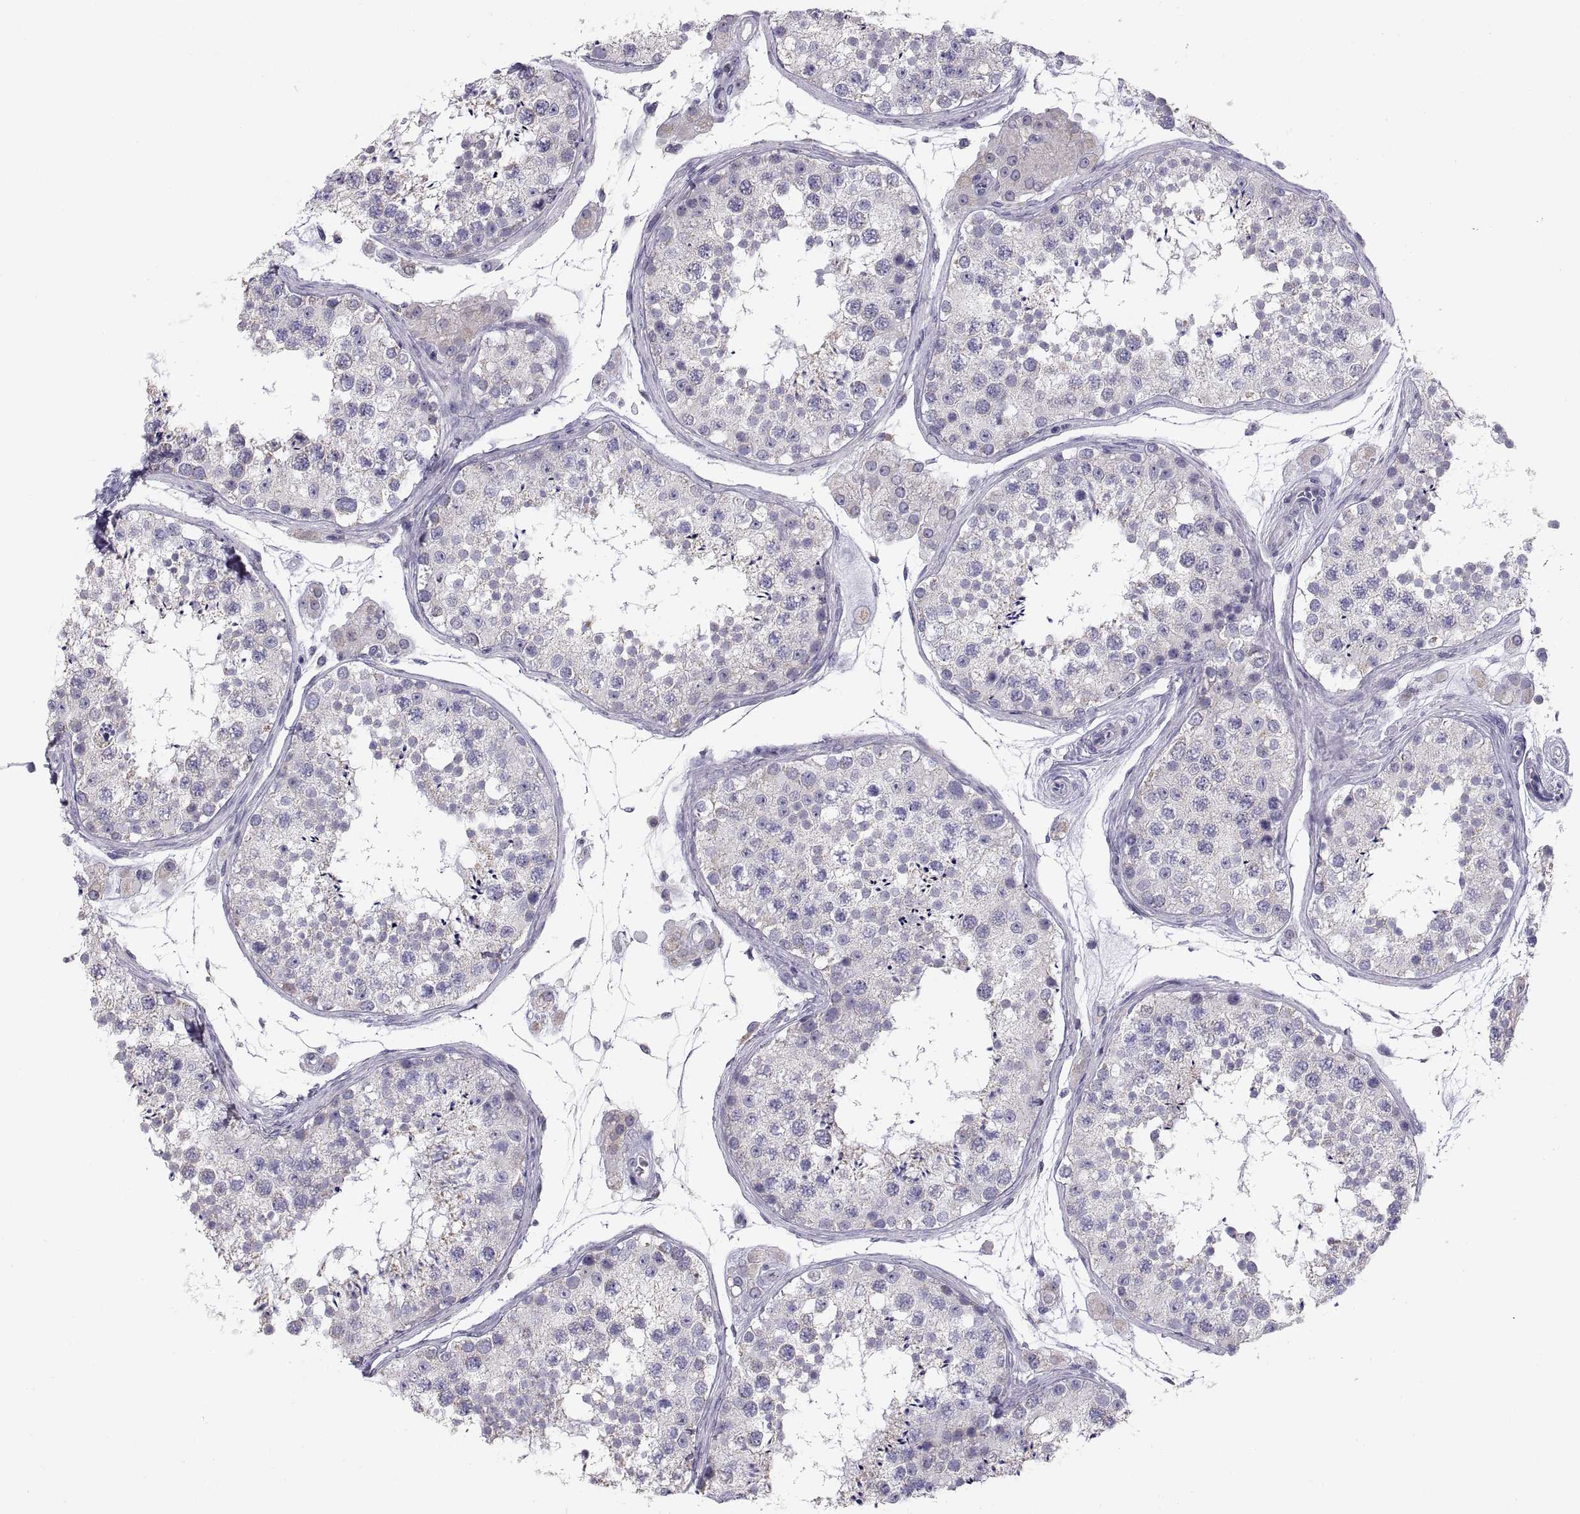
{"staining": {"intensity": "negative", "quantity": "none", "location": "none"}, "tissue": "testis", "cell_type": "Cells in seminiferous ducts", "image_type": "normal", "snomed": [{"axis": "morphology", "description": "Normal tissue, NOS"}, {"axis": "topography", "description": "Testis"}], "caption": "Immunohistochemistry photomicrograph of unremarkable testis stained for a protein (brown), which shows no staining in cells in seminiferous ducts. (Immunohistochemistry (ihc), brightfield microscopy, high magnification).", "gene": "TNNC1", "patient": {"sex": "male", "age": 41}}